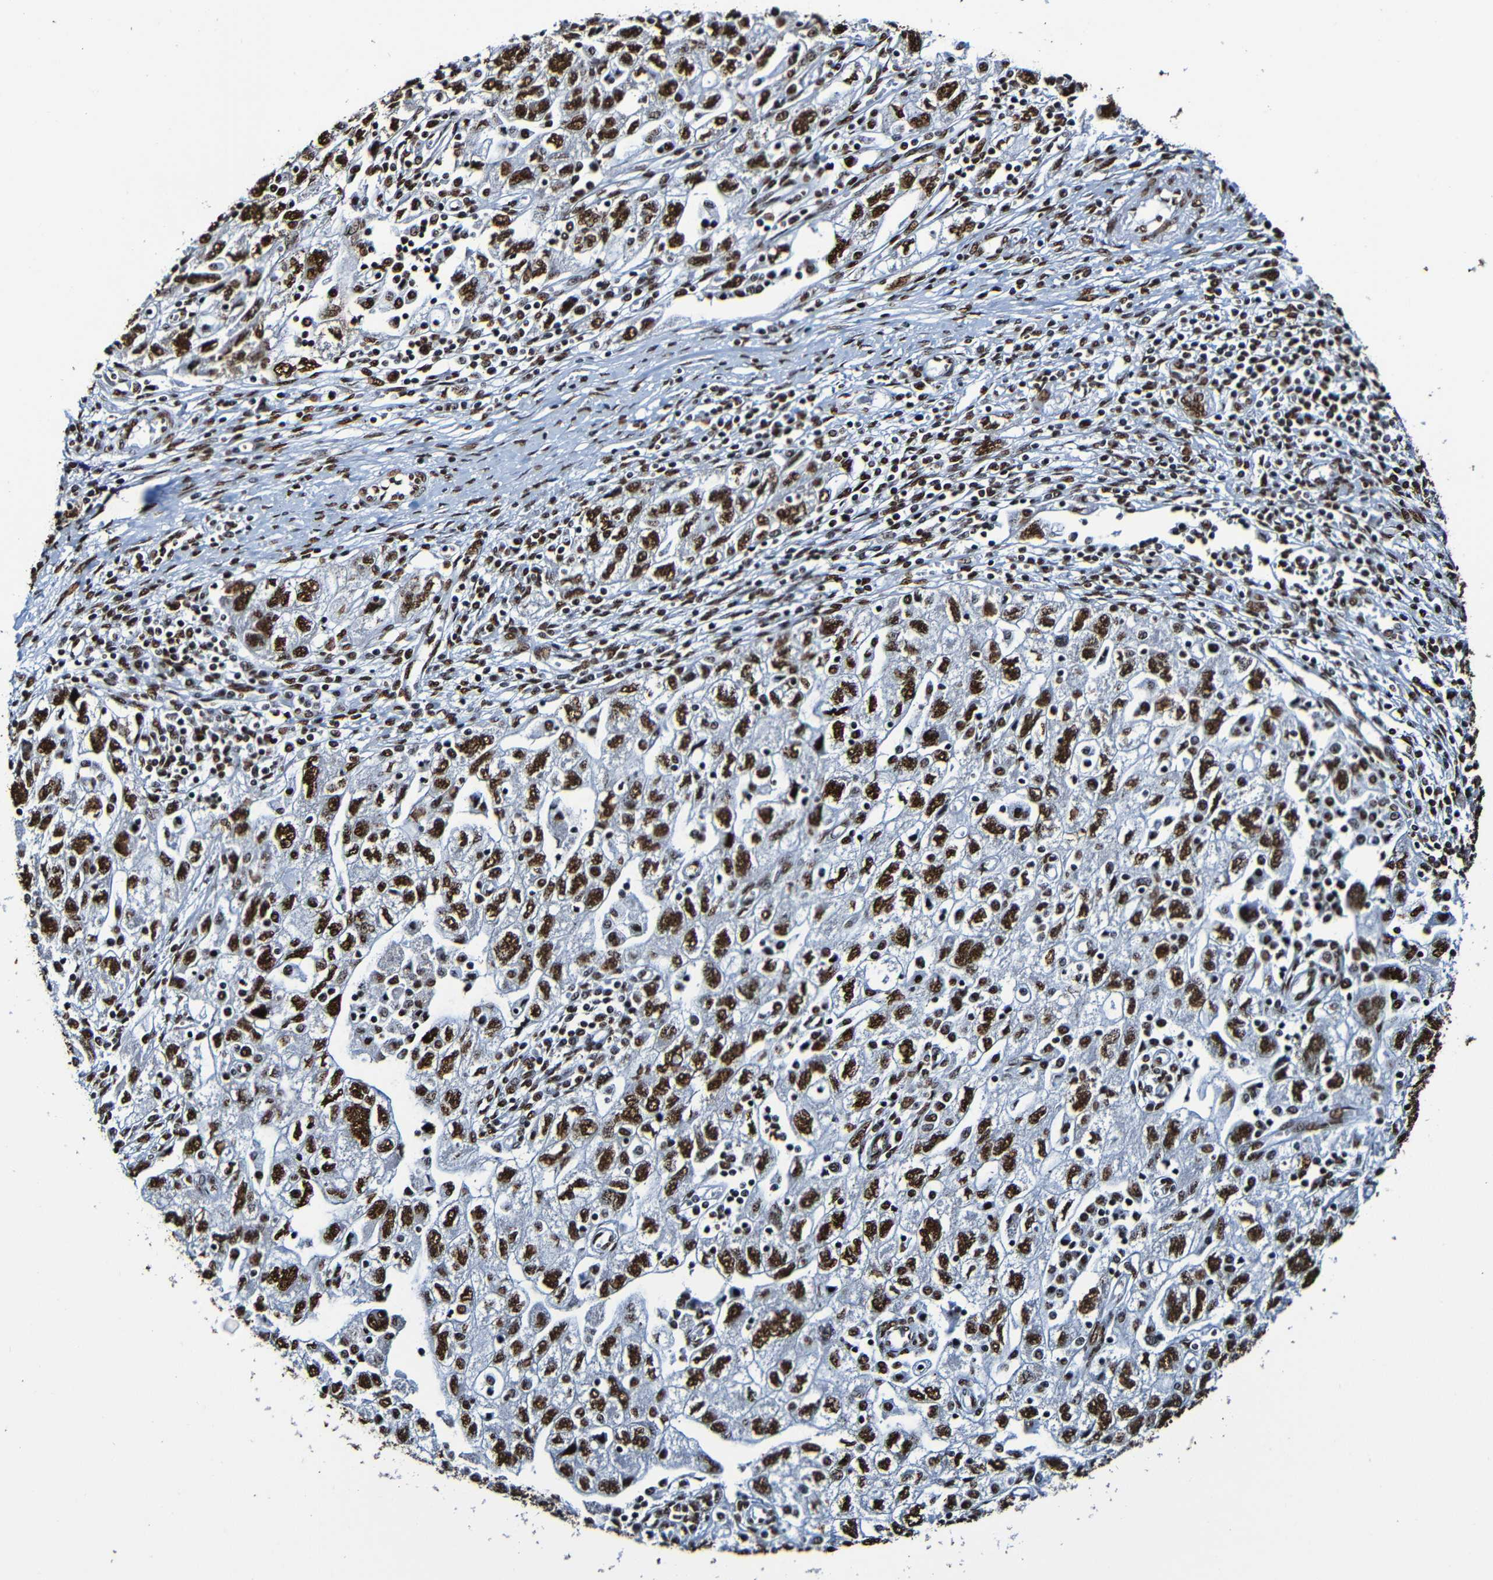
{"staining": {"intensity": "strong", "quantity": ">75%", "location": "nuclear"}, "tissue": "ovarian cancer", "cell_type": "Tumor cells", "image_type": "cancer", "snomed": [{"axis": "morphology", "description": "Carcinoma, NOS"}, {"axis": "morphology", "description": "Cystadenocarcinoma, serous, NOS"}, {"axis": "topography", "description": "Ovary"}], "caption": "An immunohistochemistry (IHC) image of tumor tissue is shown. Protein staining in brown highlights strong nuclear positivity in ovarian cancer within tumor cells.", "gene": "SRSF3", "patient": {"sex": "female", "age": 69}}